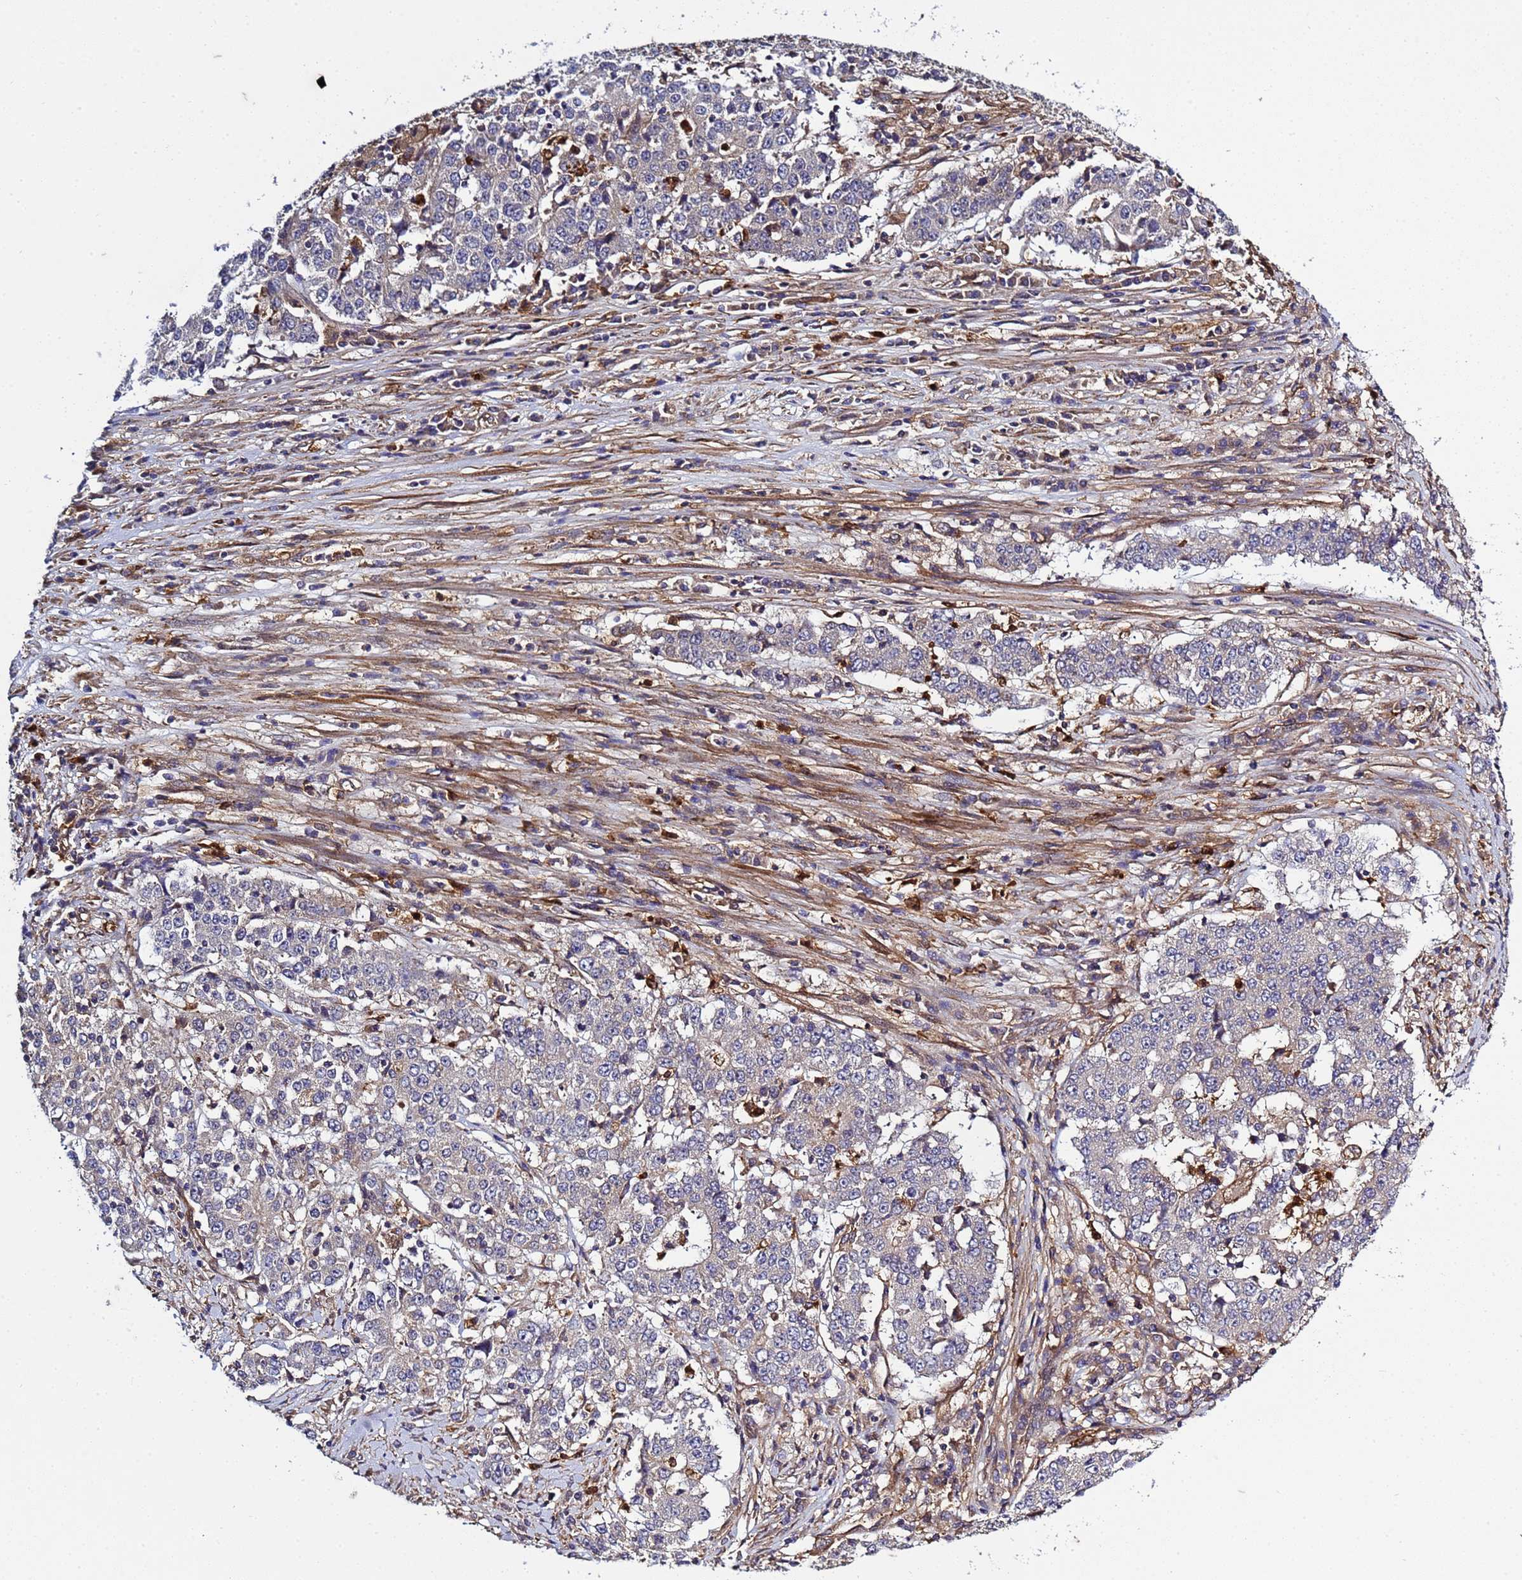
{"staining": {"intensity": "negative", "quantity": "none", "location": "none"}, "tissue": "stomach cancer", "cell_type": "Tumor cells", "image_type": "cancer", "snomed": [{"axis": "morphology", "description": "Adenocarcinoma, NOS"}, {"axis": "topography", "description": "Stomach"}], "caption": "DAB (3,3'-diaminobenzidine) immunohistochemical staining of human stomach cancer displays no significant positivity in tumor cells.", "gene": "C8orf34", "patient": {"sex": "male", "age": 59}}